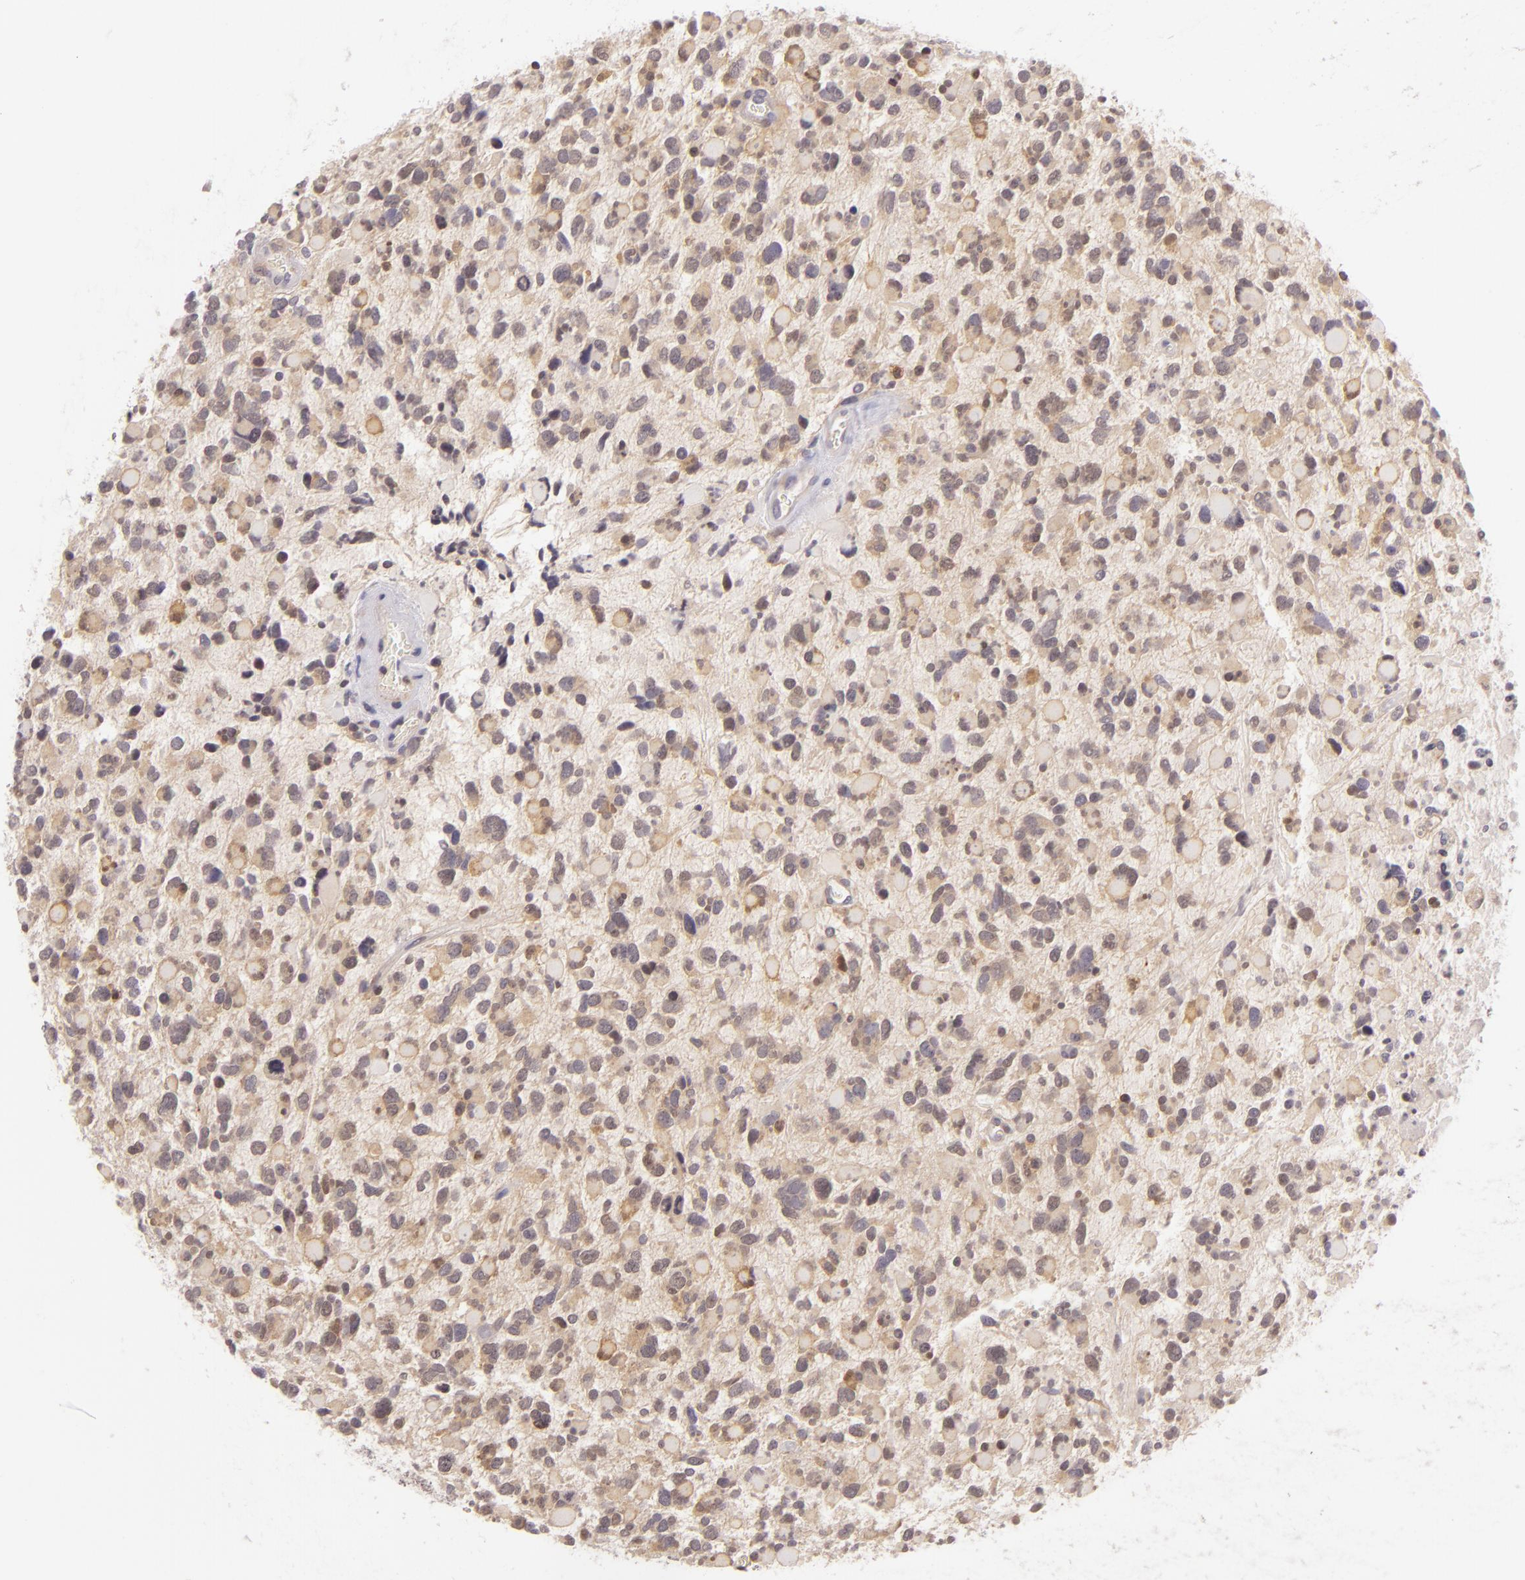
{"staining": {"intensity": "weak", "quantity": "<25%", "location": "cytoplasmic/membranous"}, "tissue": "glioma", "cell_type": "Tumor cells", "image_type": "cancer", "snomed": [{"axis": "morphology", "description": "Glioma, malignant, High grade"}, {"axis": "topography", "description": "Brain"}], "caption": "Protein analysis of glioma shows no significant staining in tumor cells.", "gene": "IMPDH1", "patient": {"sex": "female", "age": 37}}